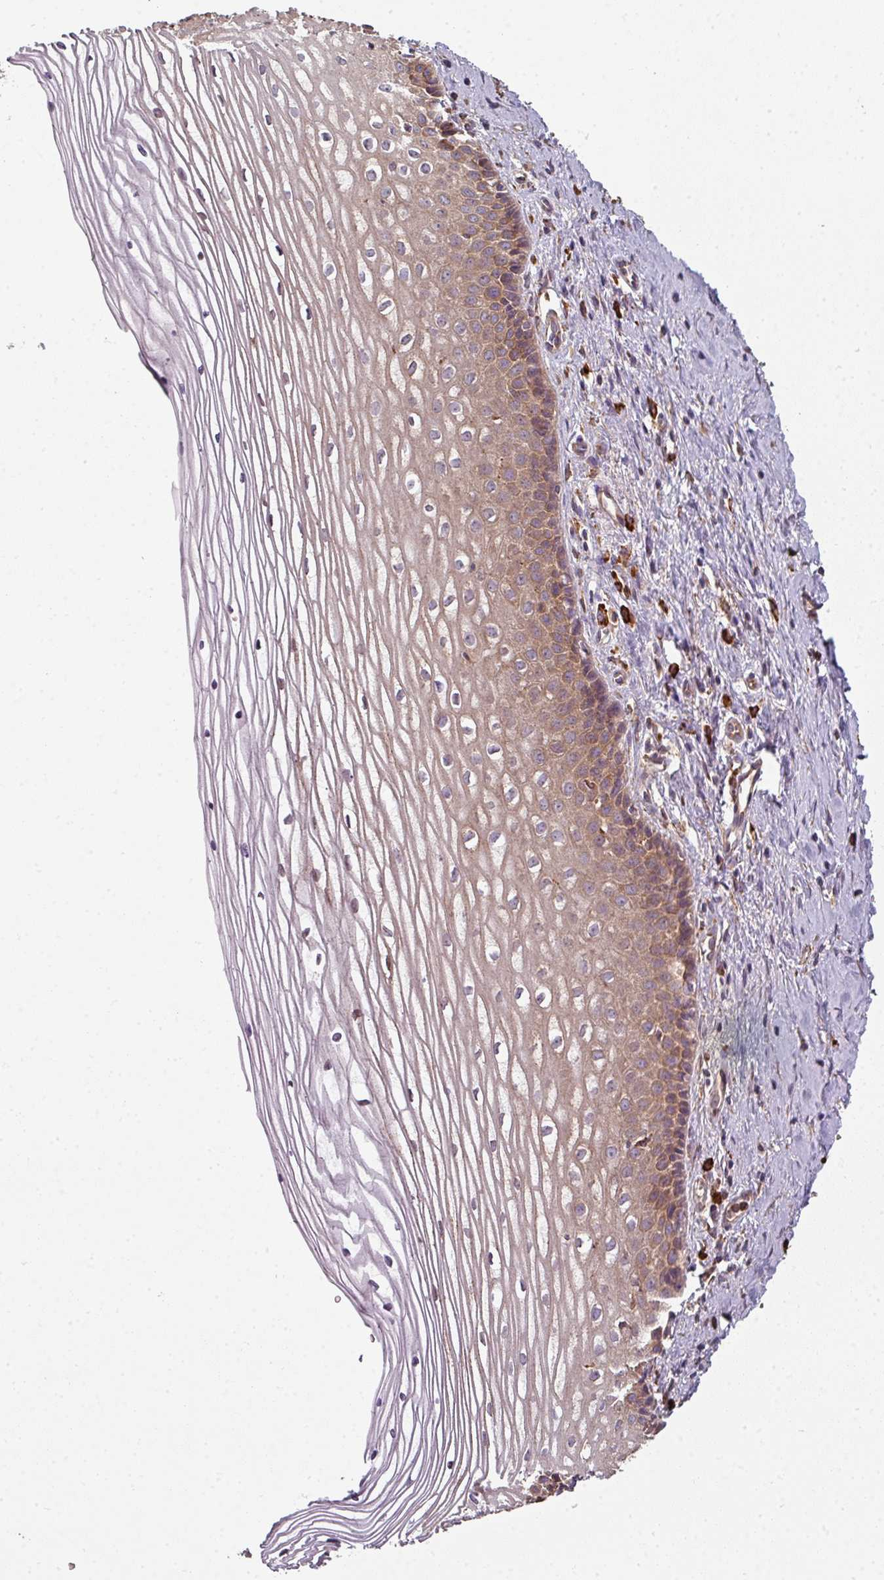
{"staining": {"intensity": "moderate", "quantity": "25%-75%", "location": "cytoplasmic/membranous"}, "tissue": "cervix", "cell_type": "Glandular cells", "image_type": "normal", "snomed": [{"axis": "morphology", "description": "Normal tissue, NOS"}, {"axis": "topography", "description": "Cervix"}], "caption": "Glandular cells show medium levels of moderate cytoplasmic/membranous staining in approximately 25%-75% of cells in benign cervix.", "gene": "FAT4", "patient": {"sex": "female", "age": 47}}